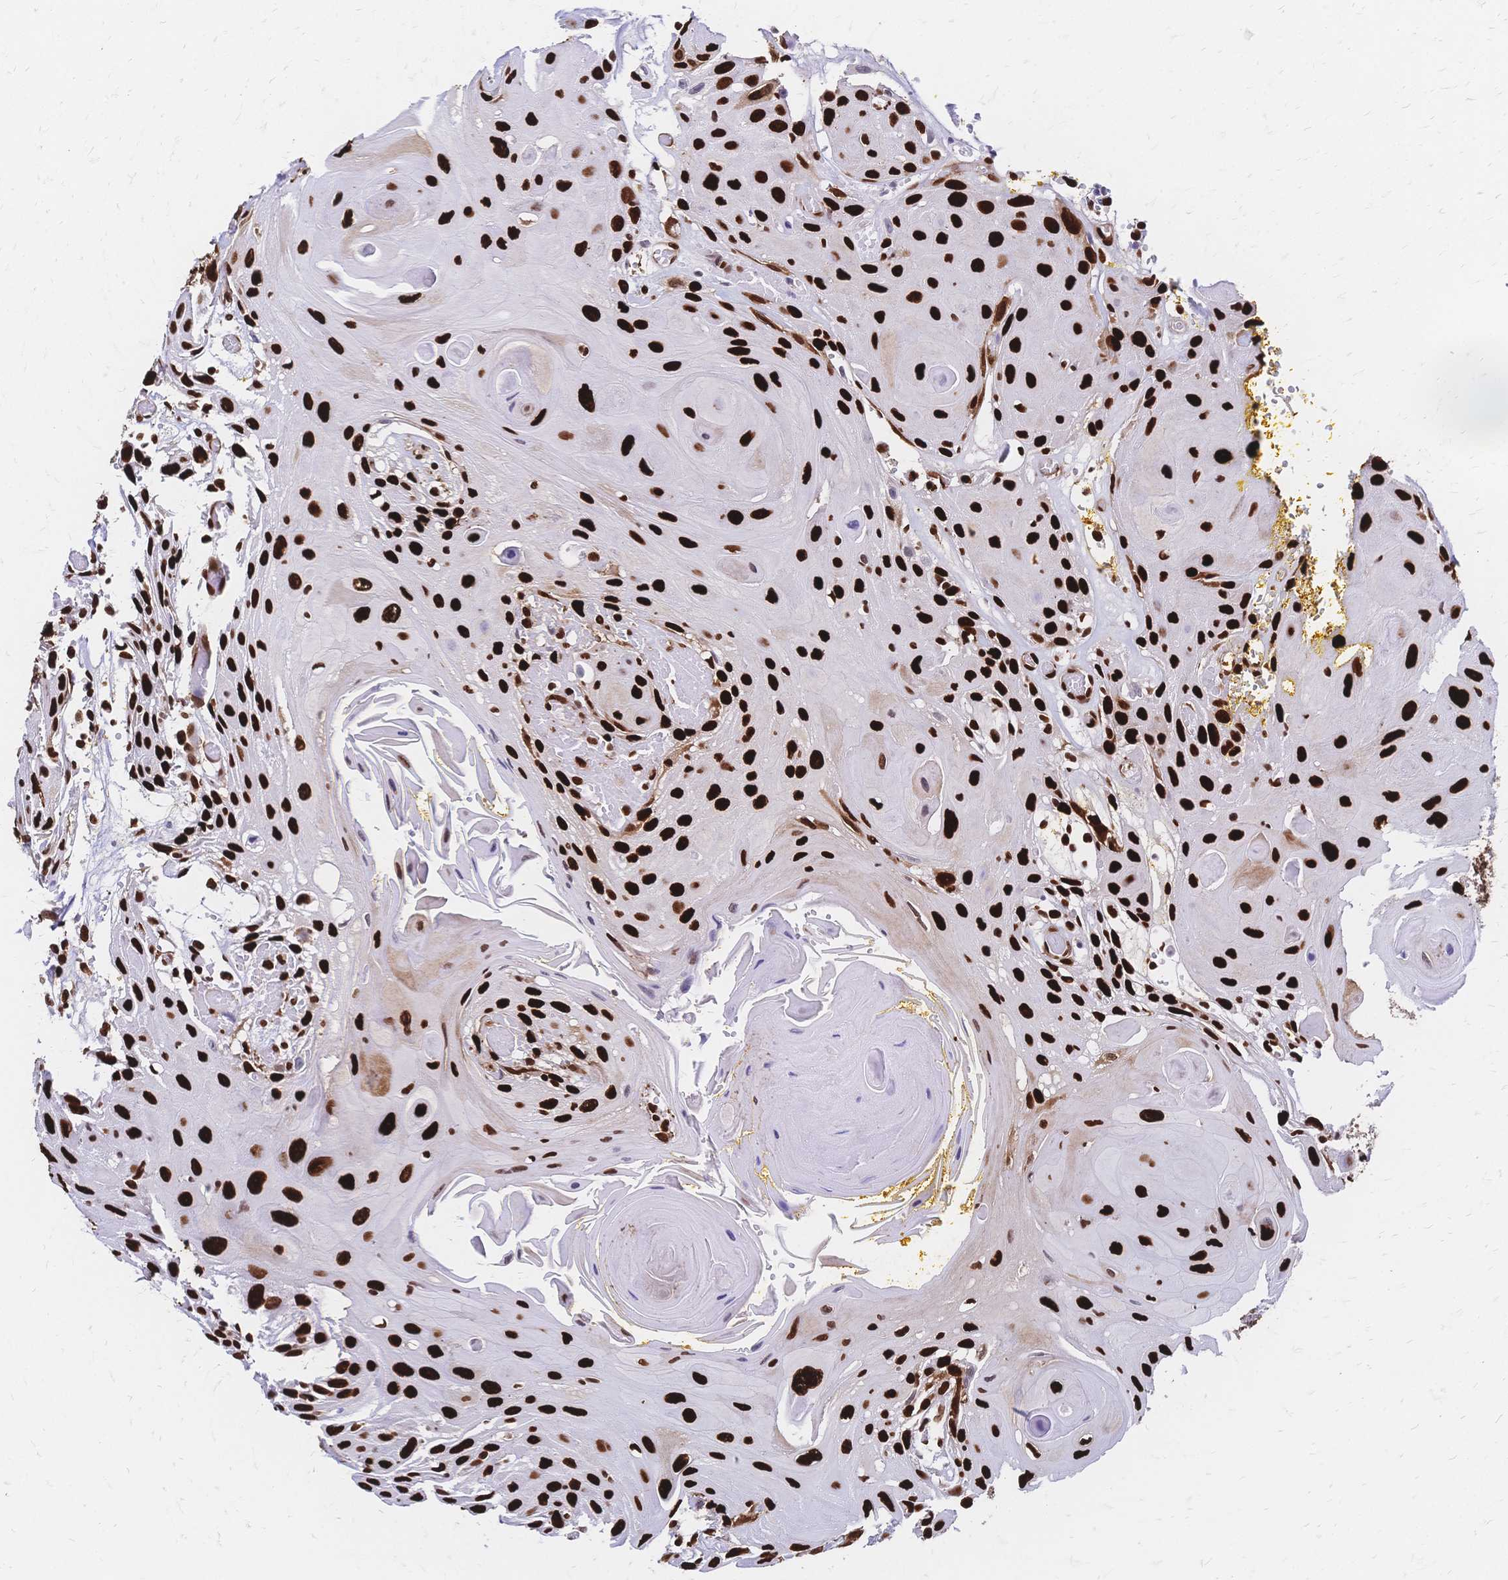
{"staining": {"intensity": "strong", "quantity": ">75%", "location": "nuclear"}, "tissue": "head and neck cancer", "cell_type": "Tumor cells", "image_type": "cancer", "snomed": [{"axis": "morphology", "description": "Squamous cell carcinoma, NOS"}, {"axis": "topography", "description": "Oral tissue"}, {"axis": "topography", "description": "Head-Neck"}], "caption": "Head and neck squamous cell carcinoma tissue reveals strong nuclear staining in about >75% of tumor cells", "gene": "HDGF", "patient": {"sex": "male", "age": 49}}